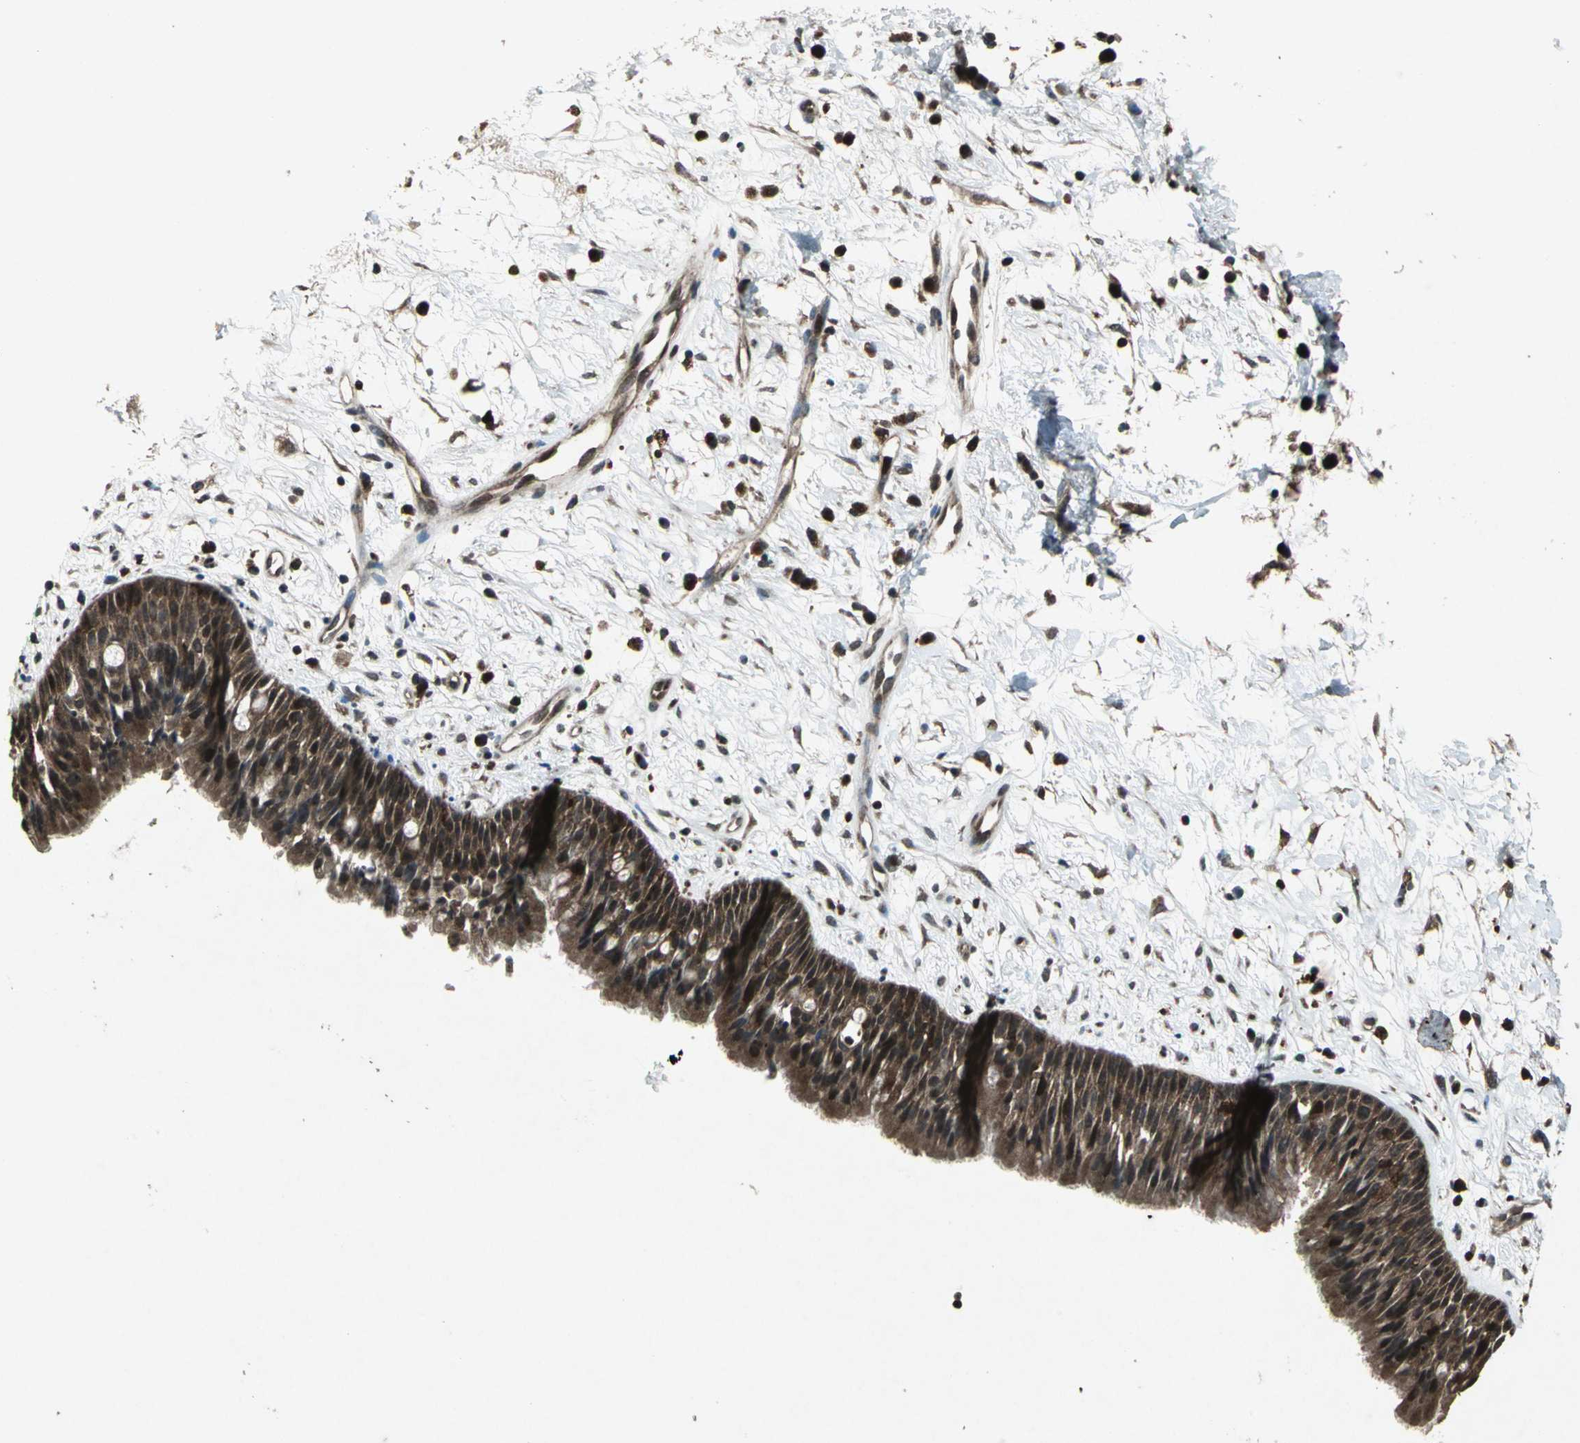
{"staining": {"intensity": "strong", "quantity": ">75%", "location": "cytoplasmic/membranous,nuclear"}, "tissue": "nasopharynx", "cell_type": "Respiratory epithelial cells", "image_type": "normal", "snomed": [{"axis": "morphology", "description": "Normal tissue, NOS"}, {"axis": "topography", "description": "Nasopharynx"}], "caption": "The micrograph shows immunohistochemical staining of unremarkable nasopharynx. There is strong cytoplasmic/membranous,nuclear expression is appreciated in approximately >75% of respiratory epithelial cells. (DAB = brown stain, brightfield microscopy at high magnification).", "gene": "PYCARD", "patient": {"sex": "male", "age": 13}}